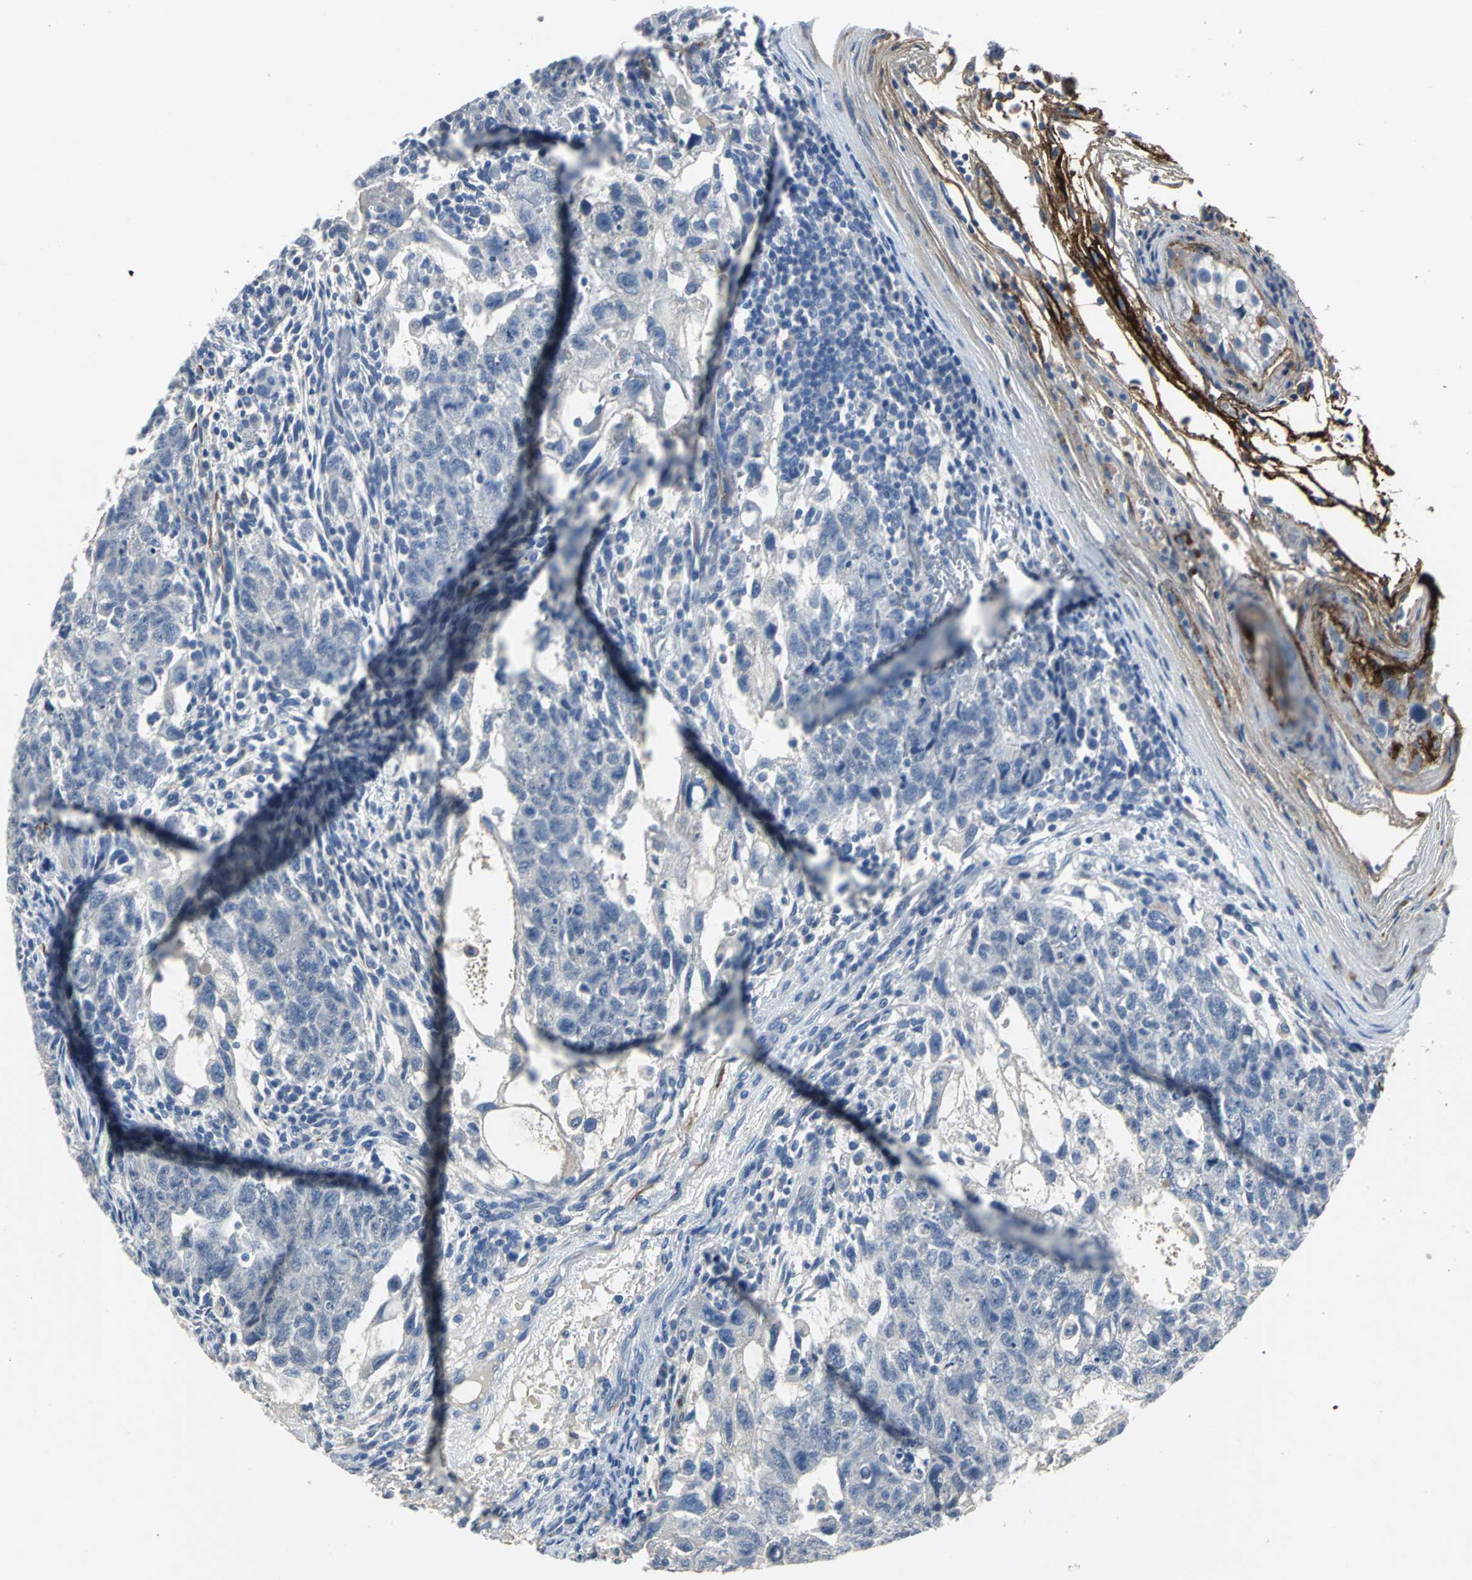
{"staining": {"intensity": "negative", "quantity": "none", "location": "none"}, "tissue": "testis cancer", "cell_type": "Tumor cells", "image_type": "cancer", "snomed": [{"axis": "morphology", "description": "Normal tissue, NOS"}, {"axis": "morphology", "description": "Carcinoma, Embryonal, NOS"}, {"axis": "topography", "description": "Testis"}], "caption": "Micrograph shows no protein positivity in tumor cells of testis cancer (embryonal carcinoma) tissue.", "gene": "EFNB3", "patient": {"sex": "male", "age": 36}}